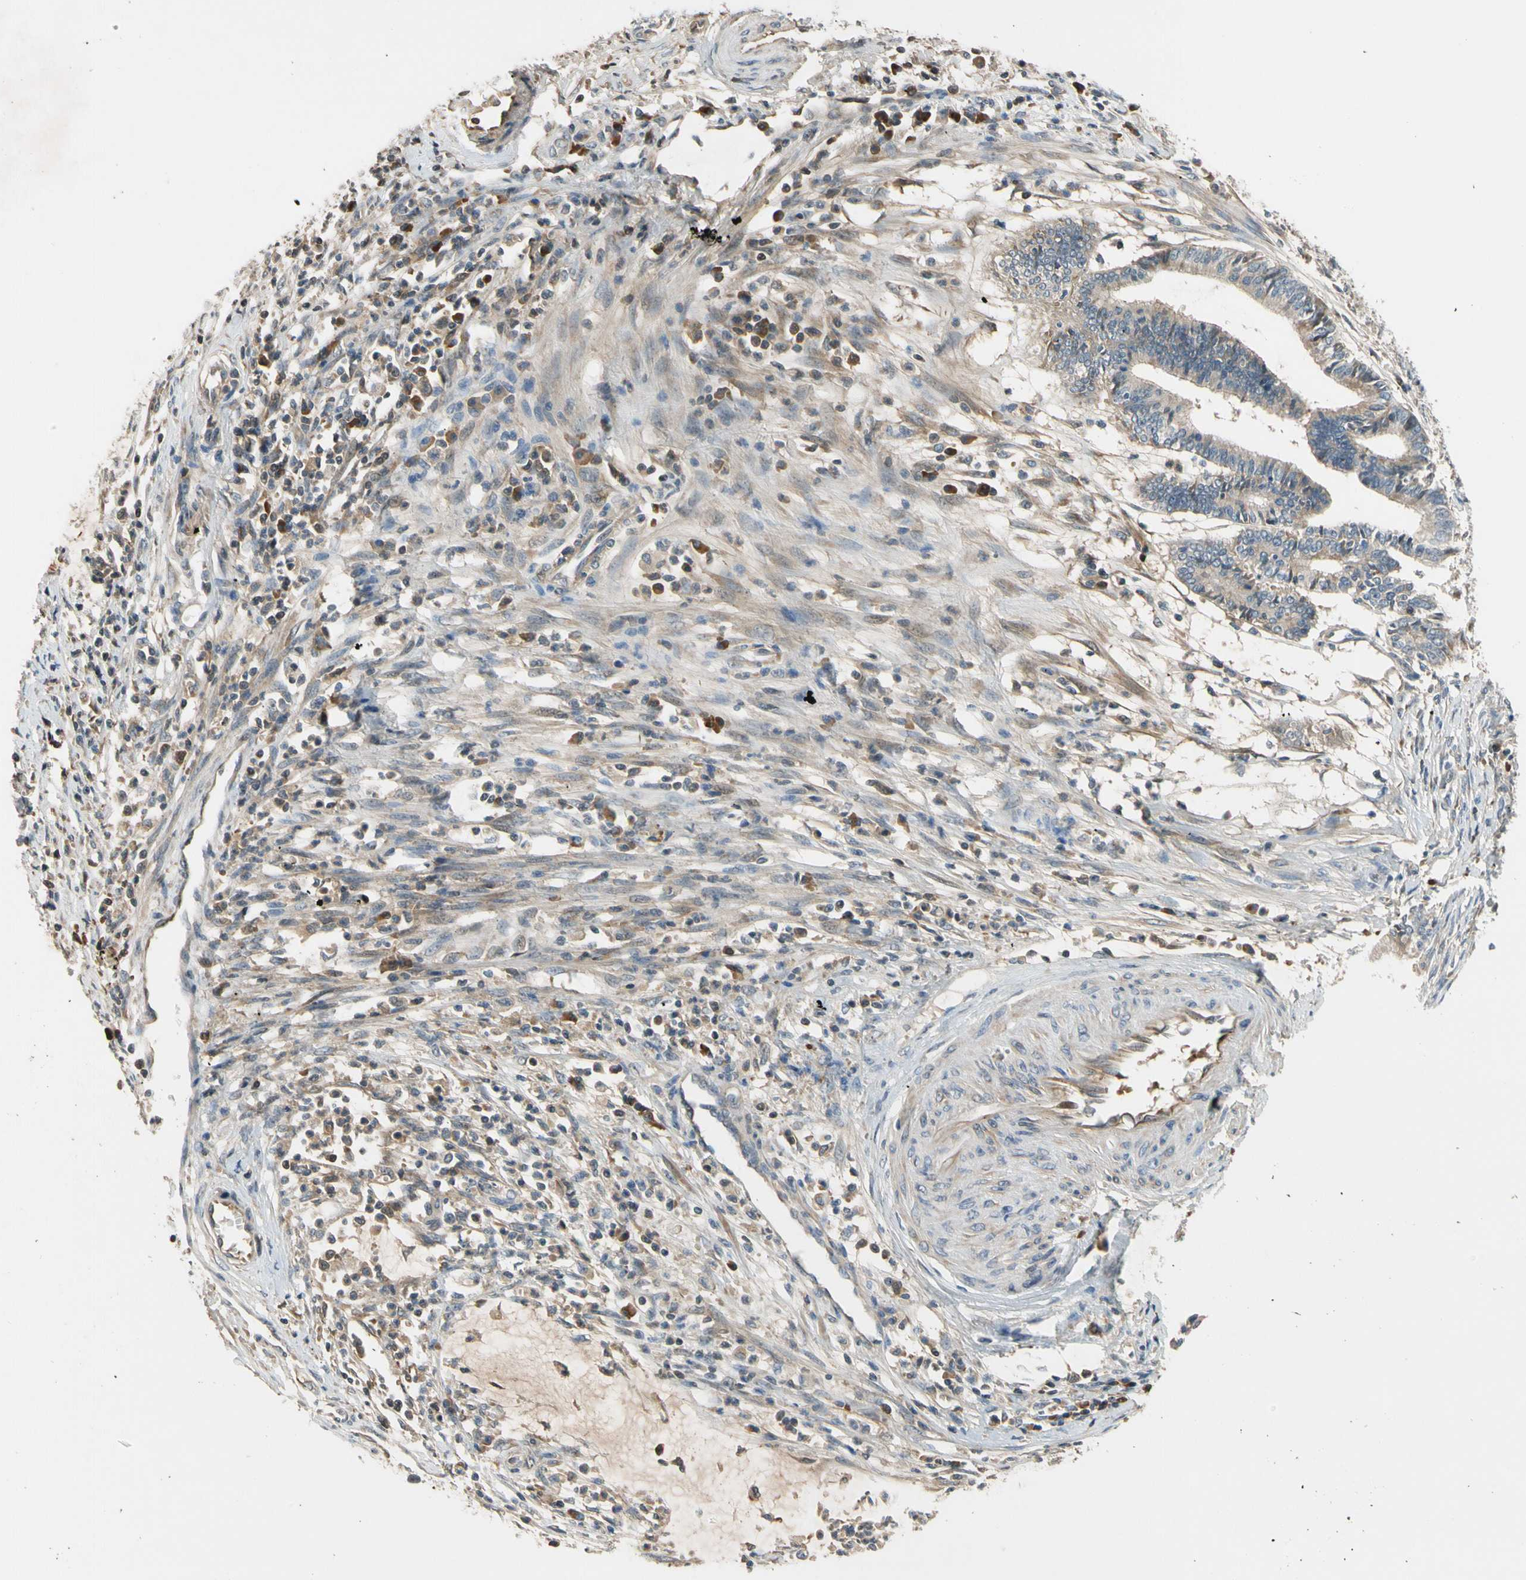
{"staining": {"intensity": "weak", "quantity": ">75%", "location": "cytoplasmic/membranous"}, "tissue": "cervical cancer", "cell_type": "Tumor cells", "image_type": "cancer", "snomed": [{"axis": "morphology", "description": "Adenocarcinoma, NOS"}, {"axis": "topography", "description": "Cervix"}], "caption": "Adenocarcinoma (cervical) stained with immunohistochemistry displays weak cytoplasmic/membranous expression in about >75% of tumor cells. The staining is performed using DAB (3,3'-diaminobenzidine) brown chromogen to label protein expression. The nuclei are counter-stained blue using hematoxylin.", "gene": "C4A", "patient": {"sex": "female", "age": 36}}